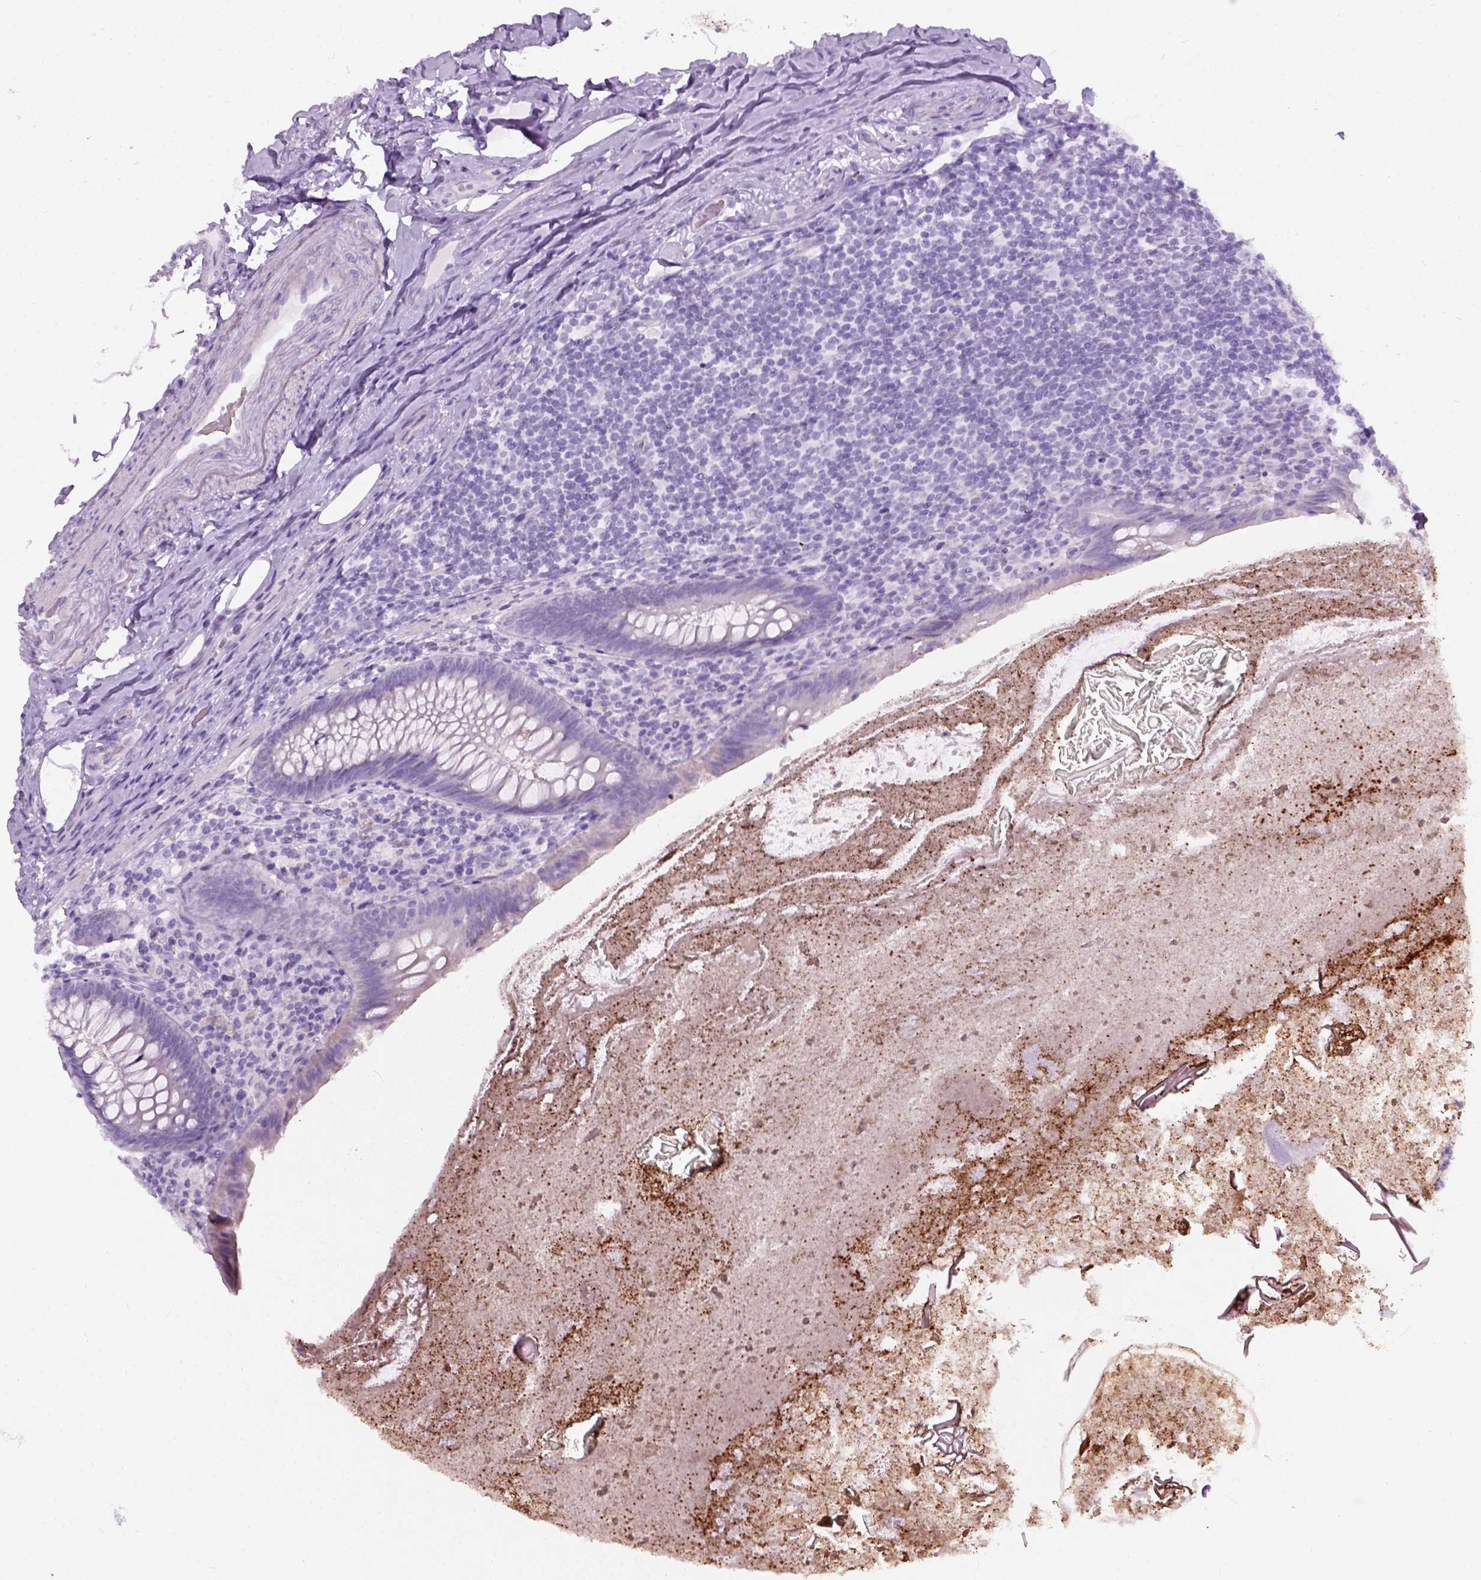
{"staining": {"intensity": "negative", "quantity": "none", "location": "none"}, "tissue": "appendix", "cell_type": "Glandular cells", "image_type": "normal", "snomed": [{"axis": "morphology", "description": "Normal tissue, NOS"}, {"axis": "topography", "description": "Appendix"}], "caption": "Immunohistochemistry micrograph of unremarkable human appendix stained for a protein (brown), which demonstrates no staining in glandular cells.", "gene": "AXDND1", "patient": {"sex": "male", "age": 47}}